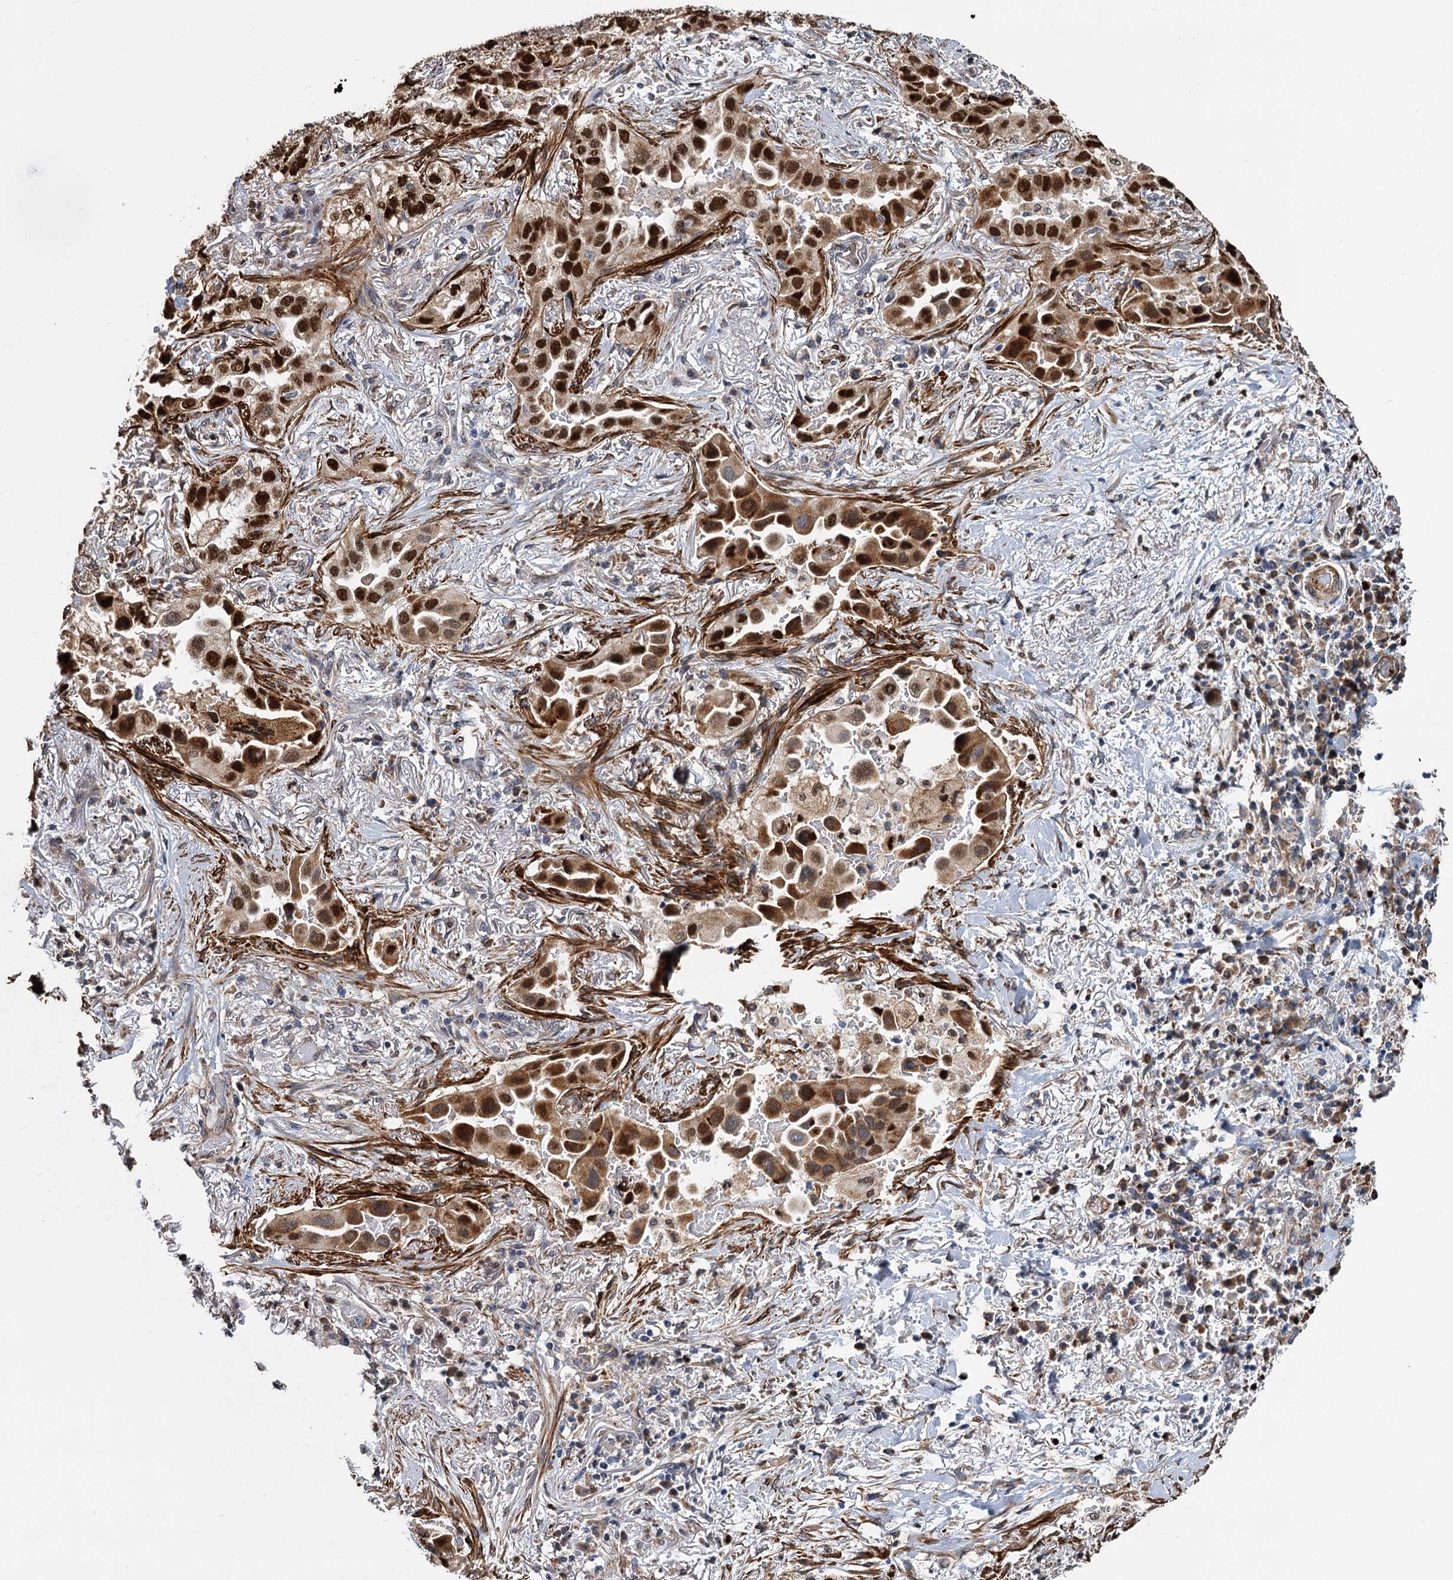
{"staining": {"intensity": "strong", "quantity": ">75%", "location": "cytoplasmic/membranous,nuclear"}, "tissue": "lung cancer", "cell_type": "Tumor cells", "image_type": "cancer", "snomed": [{"axis": "morphology", "description": "Adenocarcinoma, NOS"}, {"axis": "topography", "description": "Lung"}], "caption": "IHC histopathology image of lung cancer (adenocarcinoma) stained for a protein (brown), which exhibits high levels of strong cytoplasmic/membranous and nuclear positivity in approximately >75% of tumor cells.", "gene": "ALKBH7", "patient": {"sex": "female", "age": 76}}